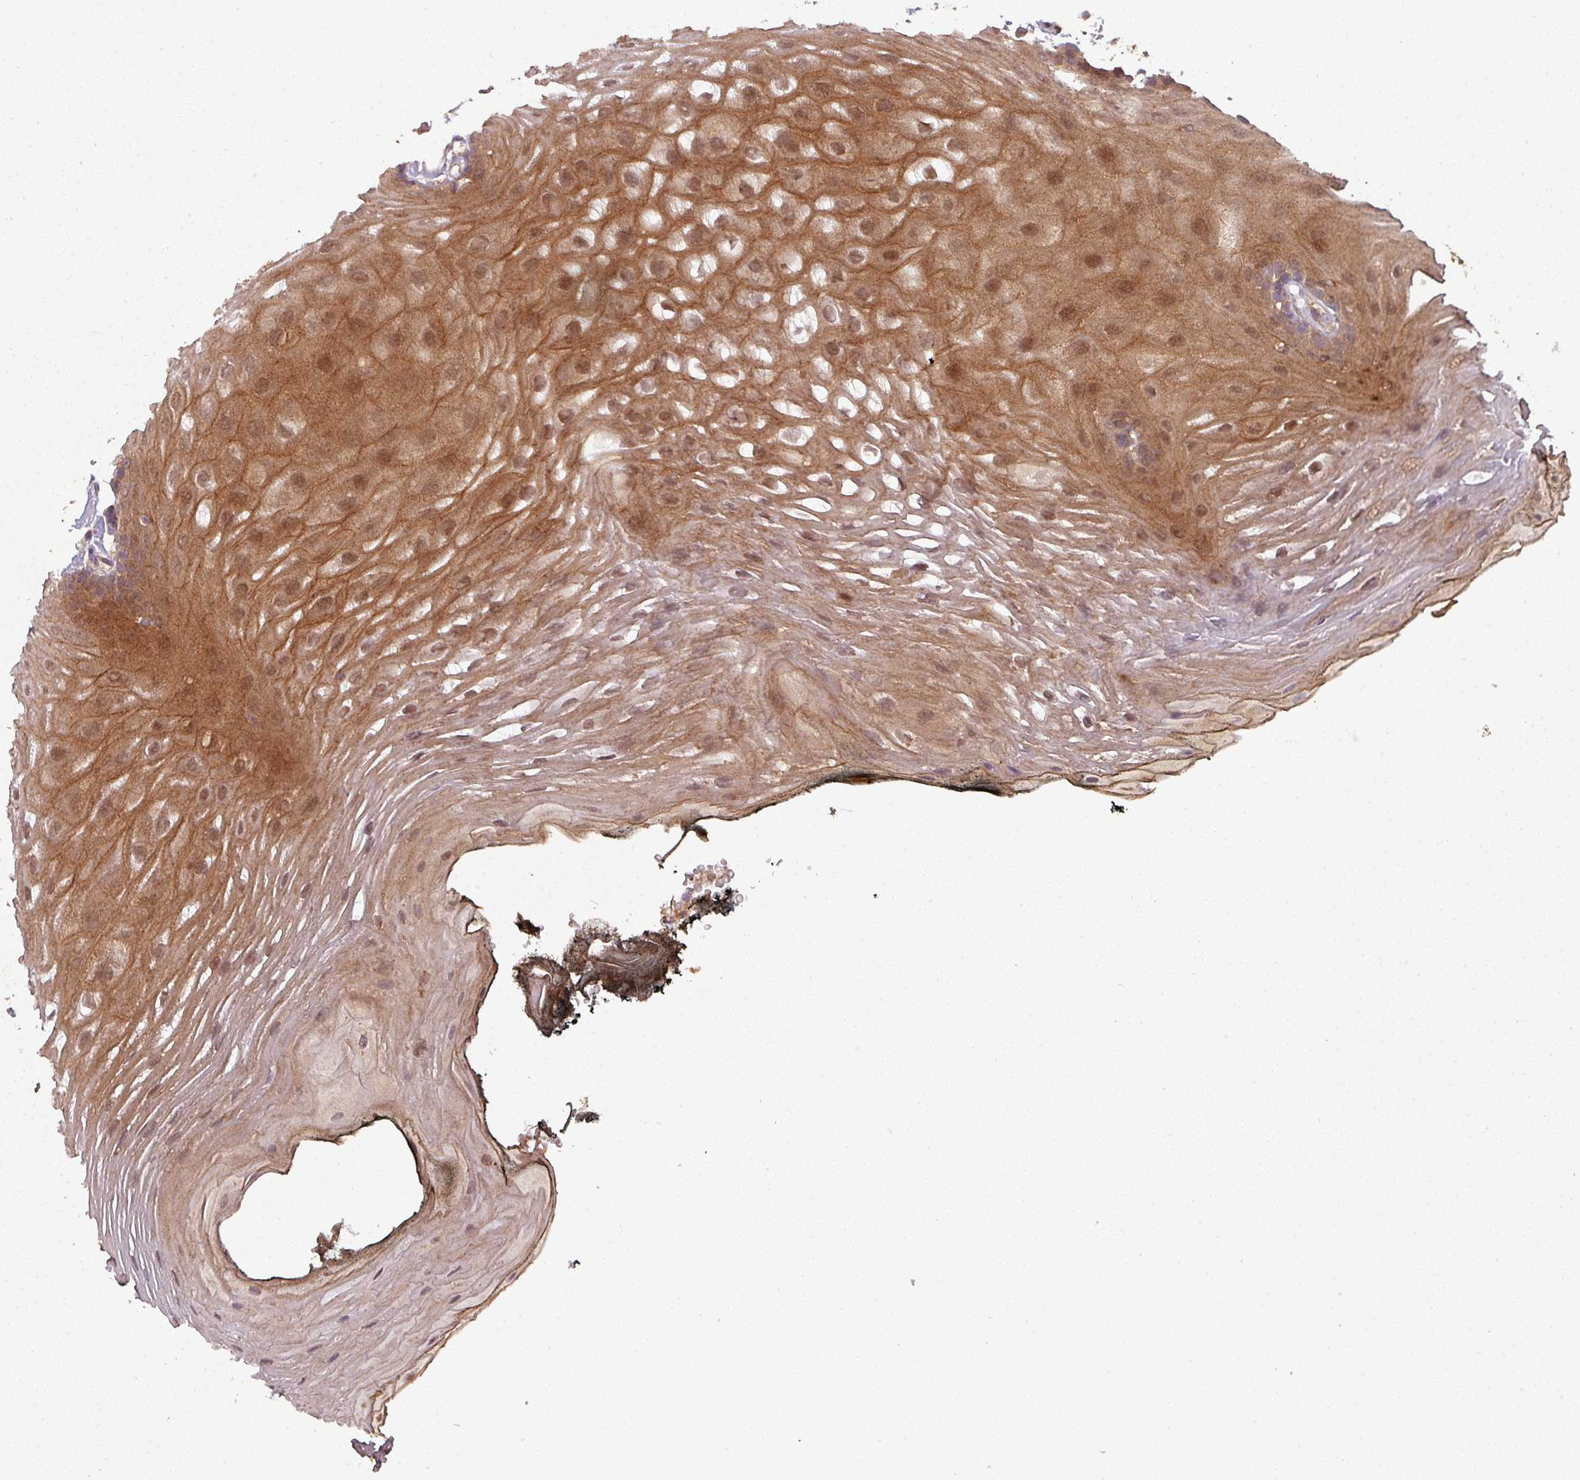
{"staining": {"intensity": "moderate", "quantity": ">75%", "location": "cytoplasmic/membranous,nuclear"}, "tissue": "oral mucosa", "cell_type": "Squamous epithelial cells", "image_type": "normal", "snomed": [{"axis": "morphology", "description": "Normal tissue, NOS"}, {"axis": "topography", "description": "Oral tissue"}, {"axis": "topography", "description": "Tounge, NOS"}], "caption": "An immunohistochemistry photomicrograph of benign tissue is shown. Protein staining in brown highlights moderate cytoplasmic/membranous,nuclear positivity in oral mucosa within squamous epithelial cells.", "gene": "GSKIP", "patient": {"sex": "female", "age": 81}}